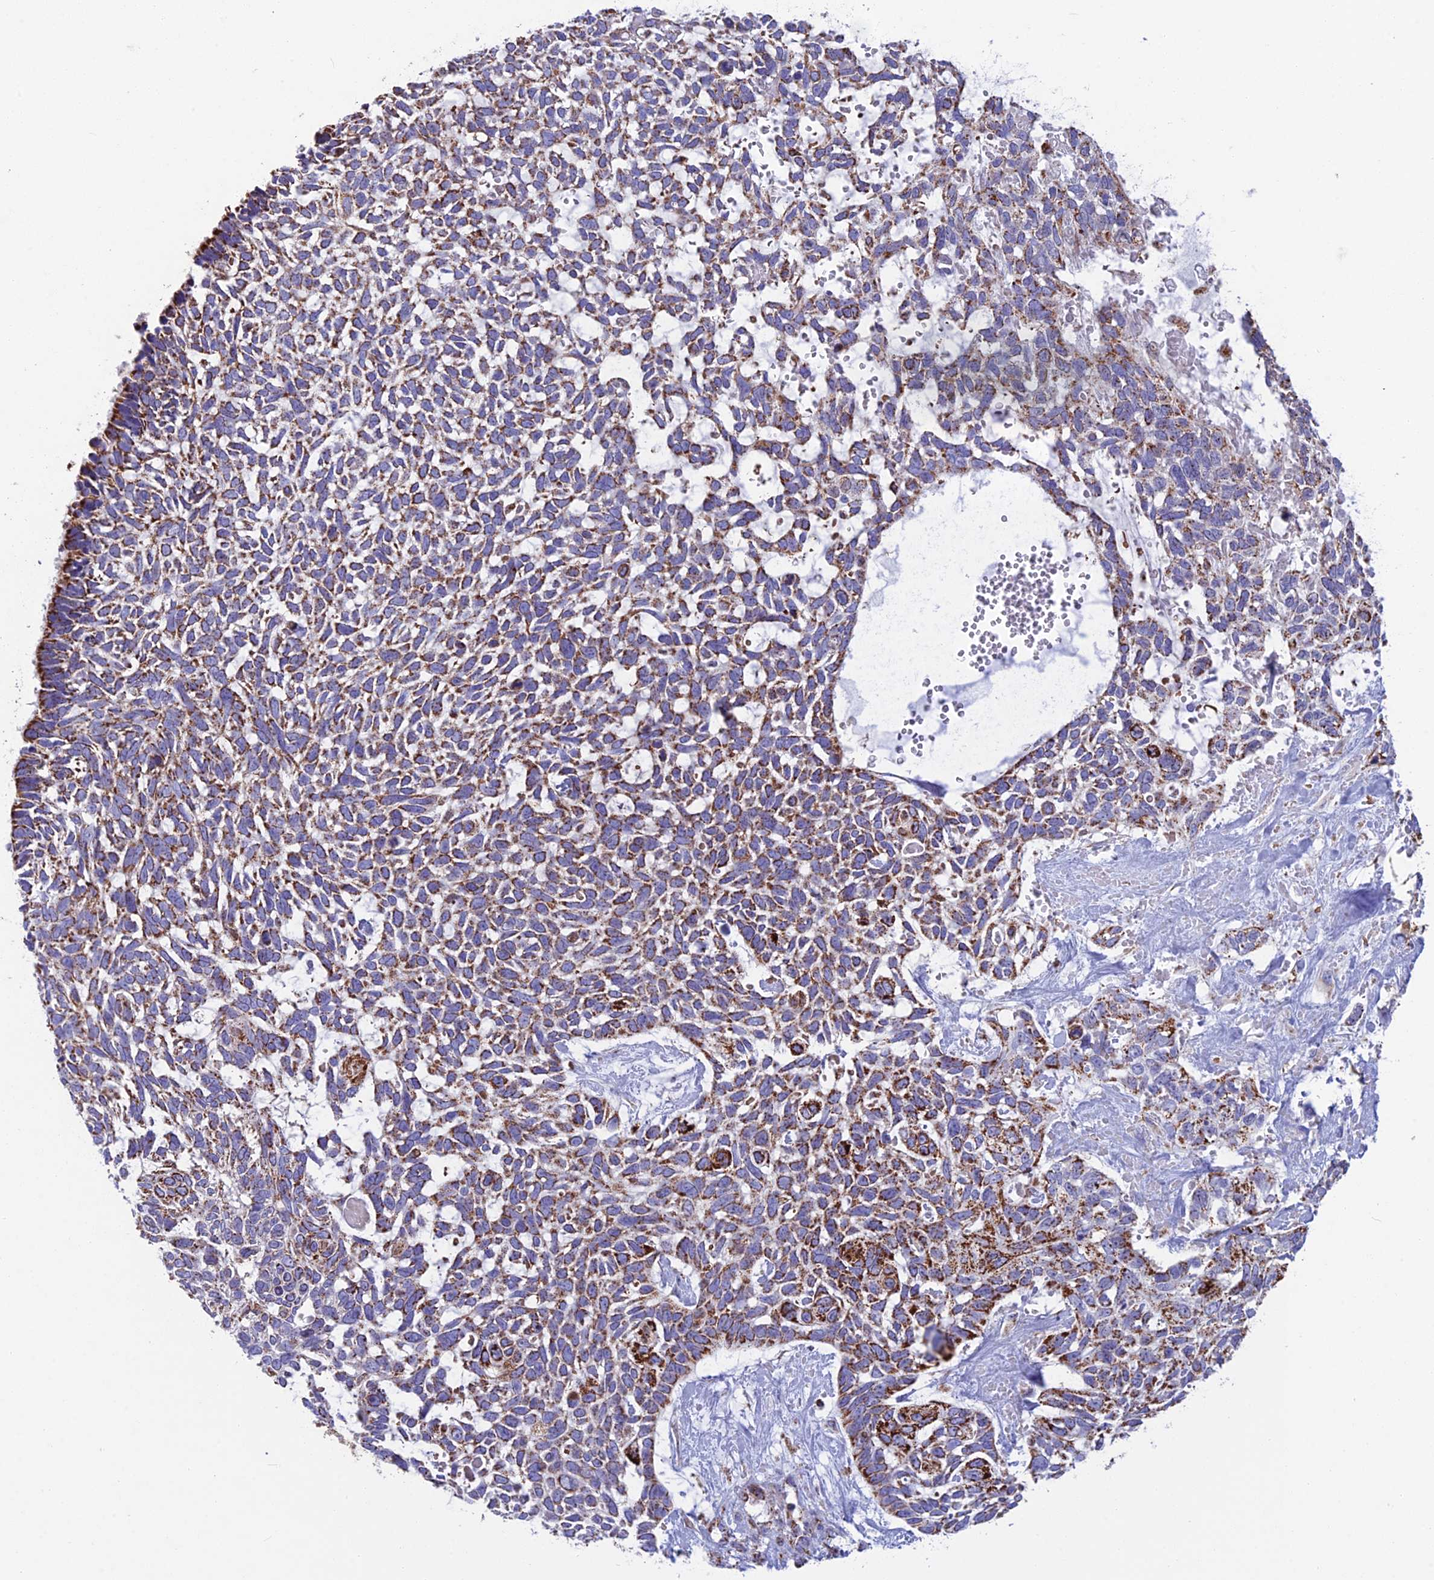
{"staining": {"intensity": "moderate", "quantity": ">75%", "location": "cytoplasmic/membranous"}, "tissue": "skin cancer", "cell_type": "Tumor cells", "image_type": "cancer", "snomed": [{"axis": "morphology", "description": "Basal cell carcinoma"}, {"axis": "topography", "description": "Skin"}], "caption": "This image reveals IHC staining of skin cancer (basal cell carcinoma), with medium moderate cytoplasmic/membranous staining in approximately >75% of tumor cells.", "gene": "CS", "patient": {"sex": "male", "age": 88}}